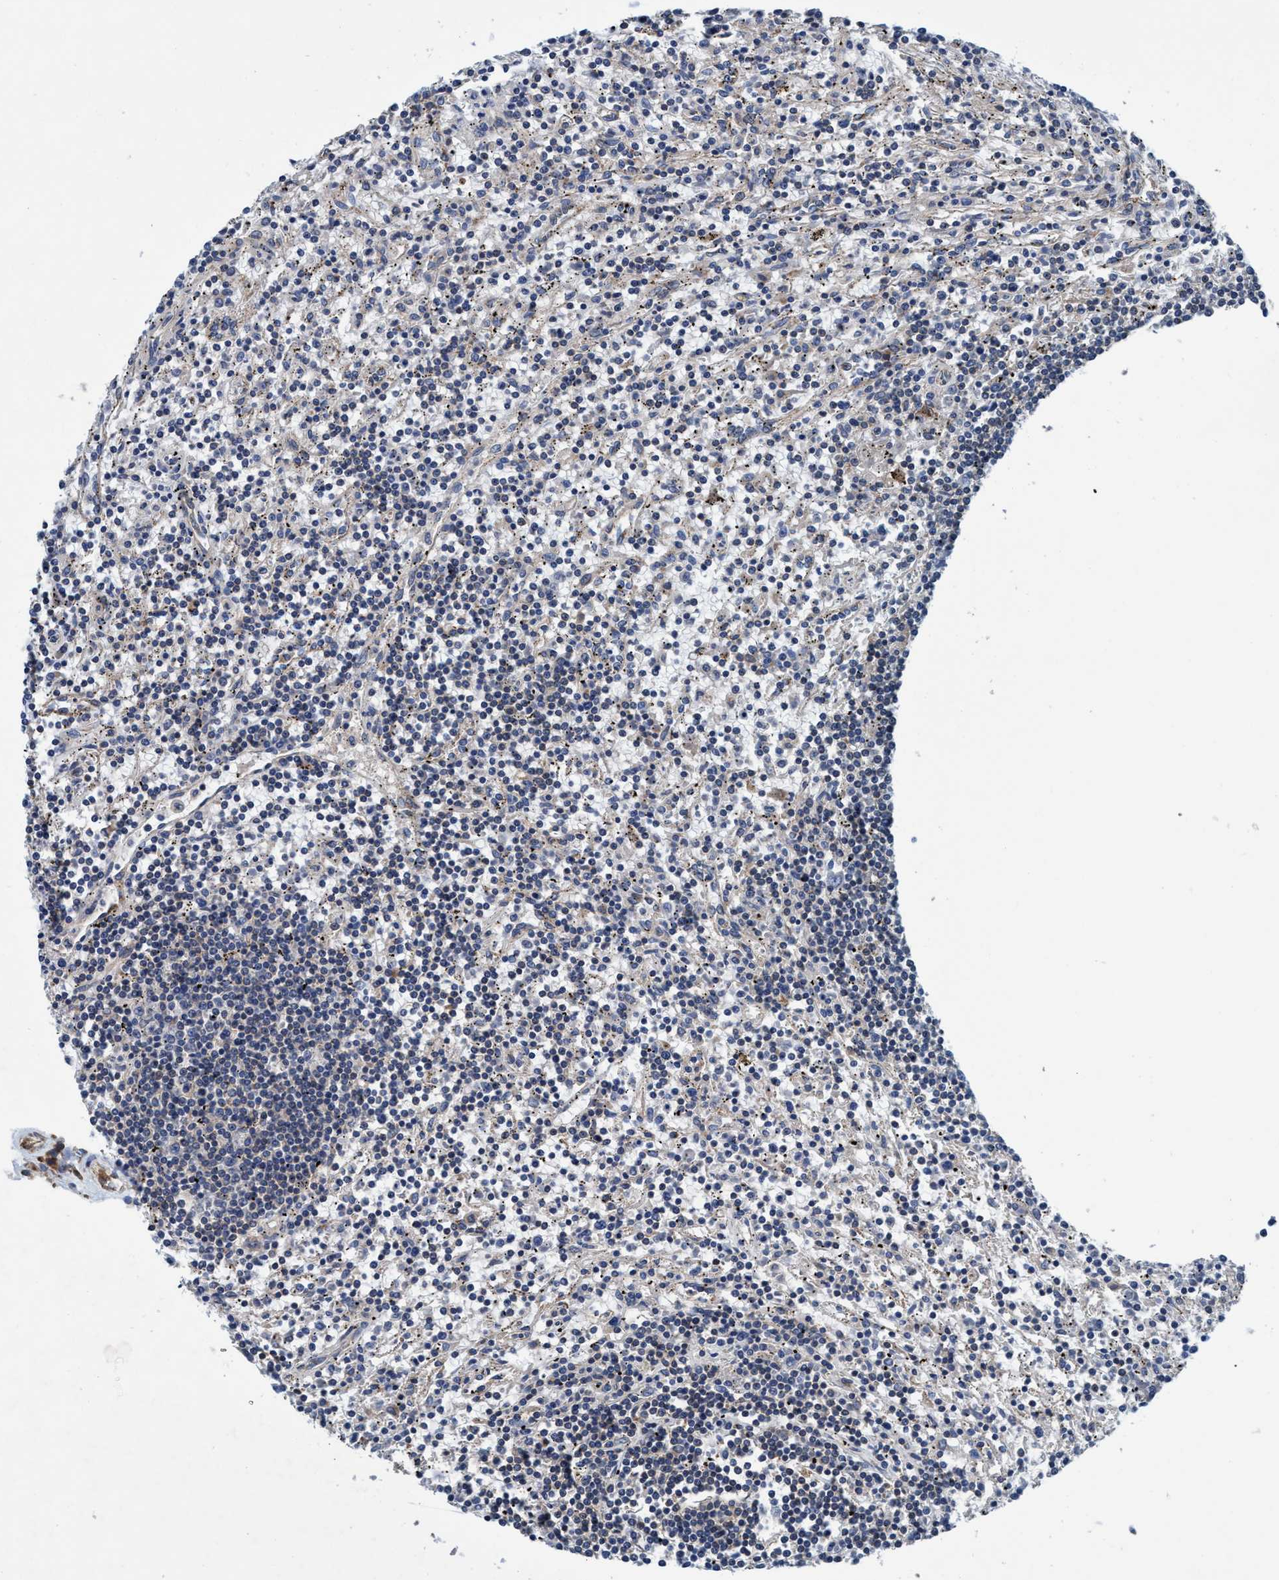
{"staining": {"intensity": "negative", "quantity": "none", "location": "none"}, "tissue": "lymphoma", "cell_type": "Tumor cells", "image_type": "cancer", "snomed": [{"axis": "morphology", "description": "Malignant lymphoma, non-Hodgkin's type, Low grade"}, {"axis": "topography", "description": "Spleen"}], "caption": "Immunohistochemistry (IHC) of human lymphoma reveals no expression in tumor cells. (Stains: DAB immunohistochemistry (IHC) with hematoxylin counter stain, Microscopy: brightfield microscopy at high magnification).", "gene": "ENDOG", "patient": {"sex": "male", "age": 76}}